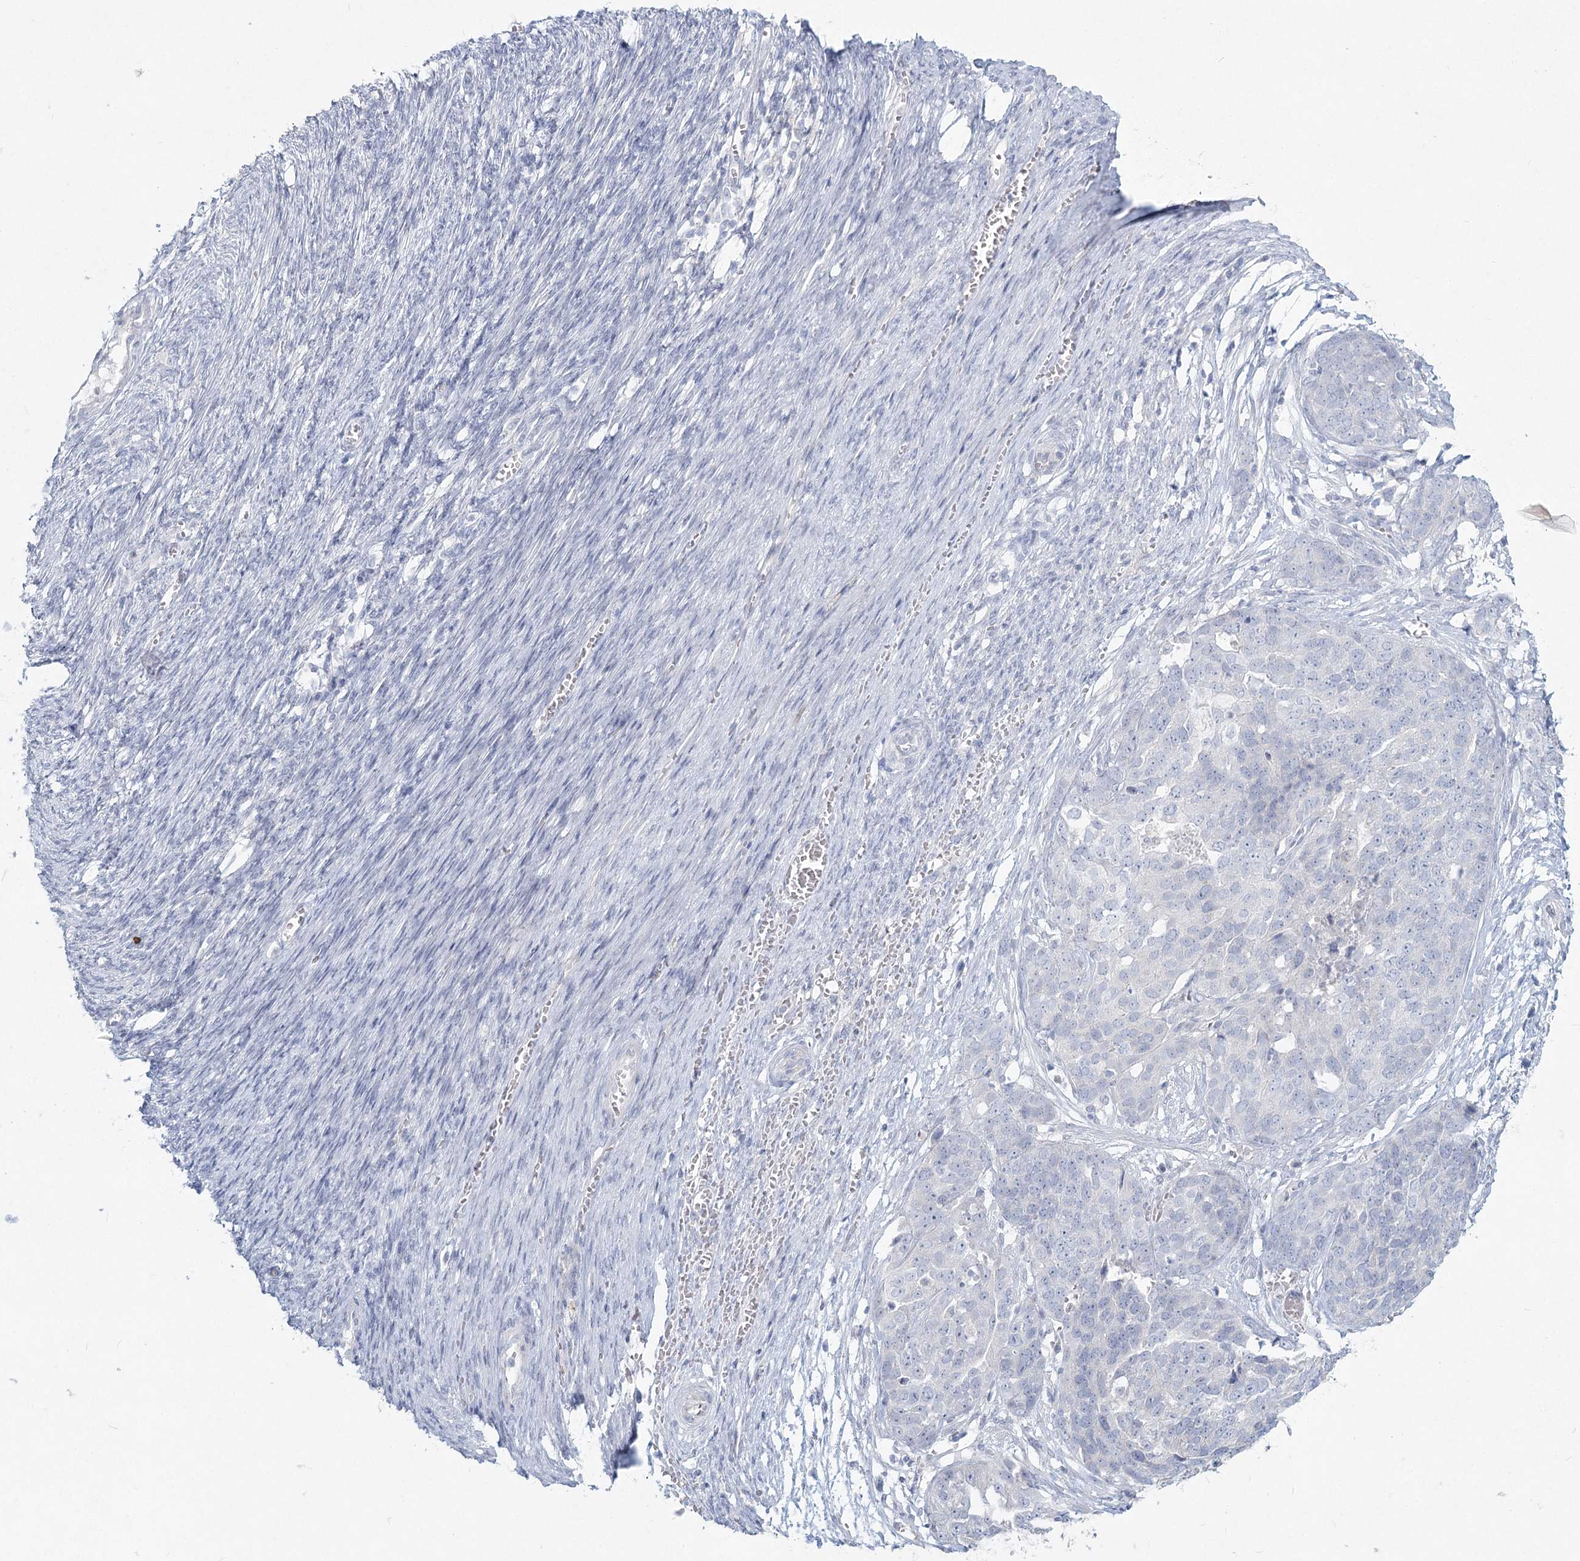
{"staining": {"intensity": "negative", "quantity": "none", "location": "none"}, "tissue": "ovarian cancer", "cell_type": "Tumor cells", "image_type": "cancer", "snomed": [{"axis": "morphology", "description": "Cystadenocarcinoma, serous, NOS"}, {"axis": "topography", "description": "Ovary"}], "caption": "This is a histopathology image of immunohistochemistry staining of ovarian cancer (serous cystadenocarcinoma), which shows no positivity in tumor cells.", "gene": "LRP2BP", "patient": {"sex": "female", "age": 44}}